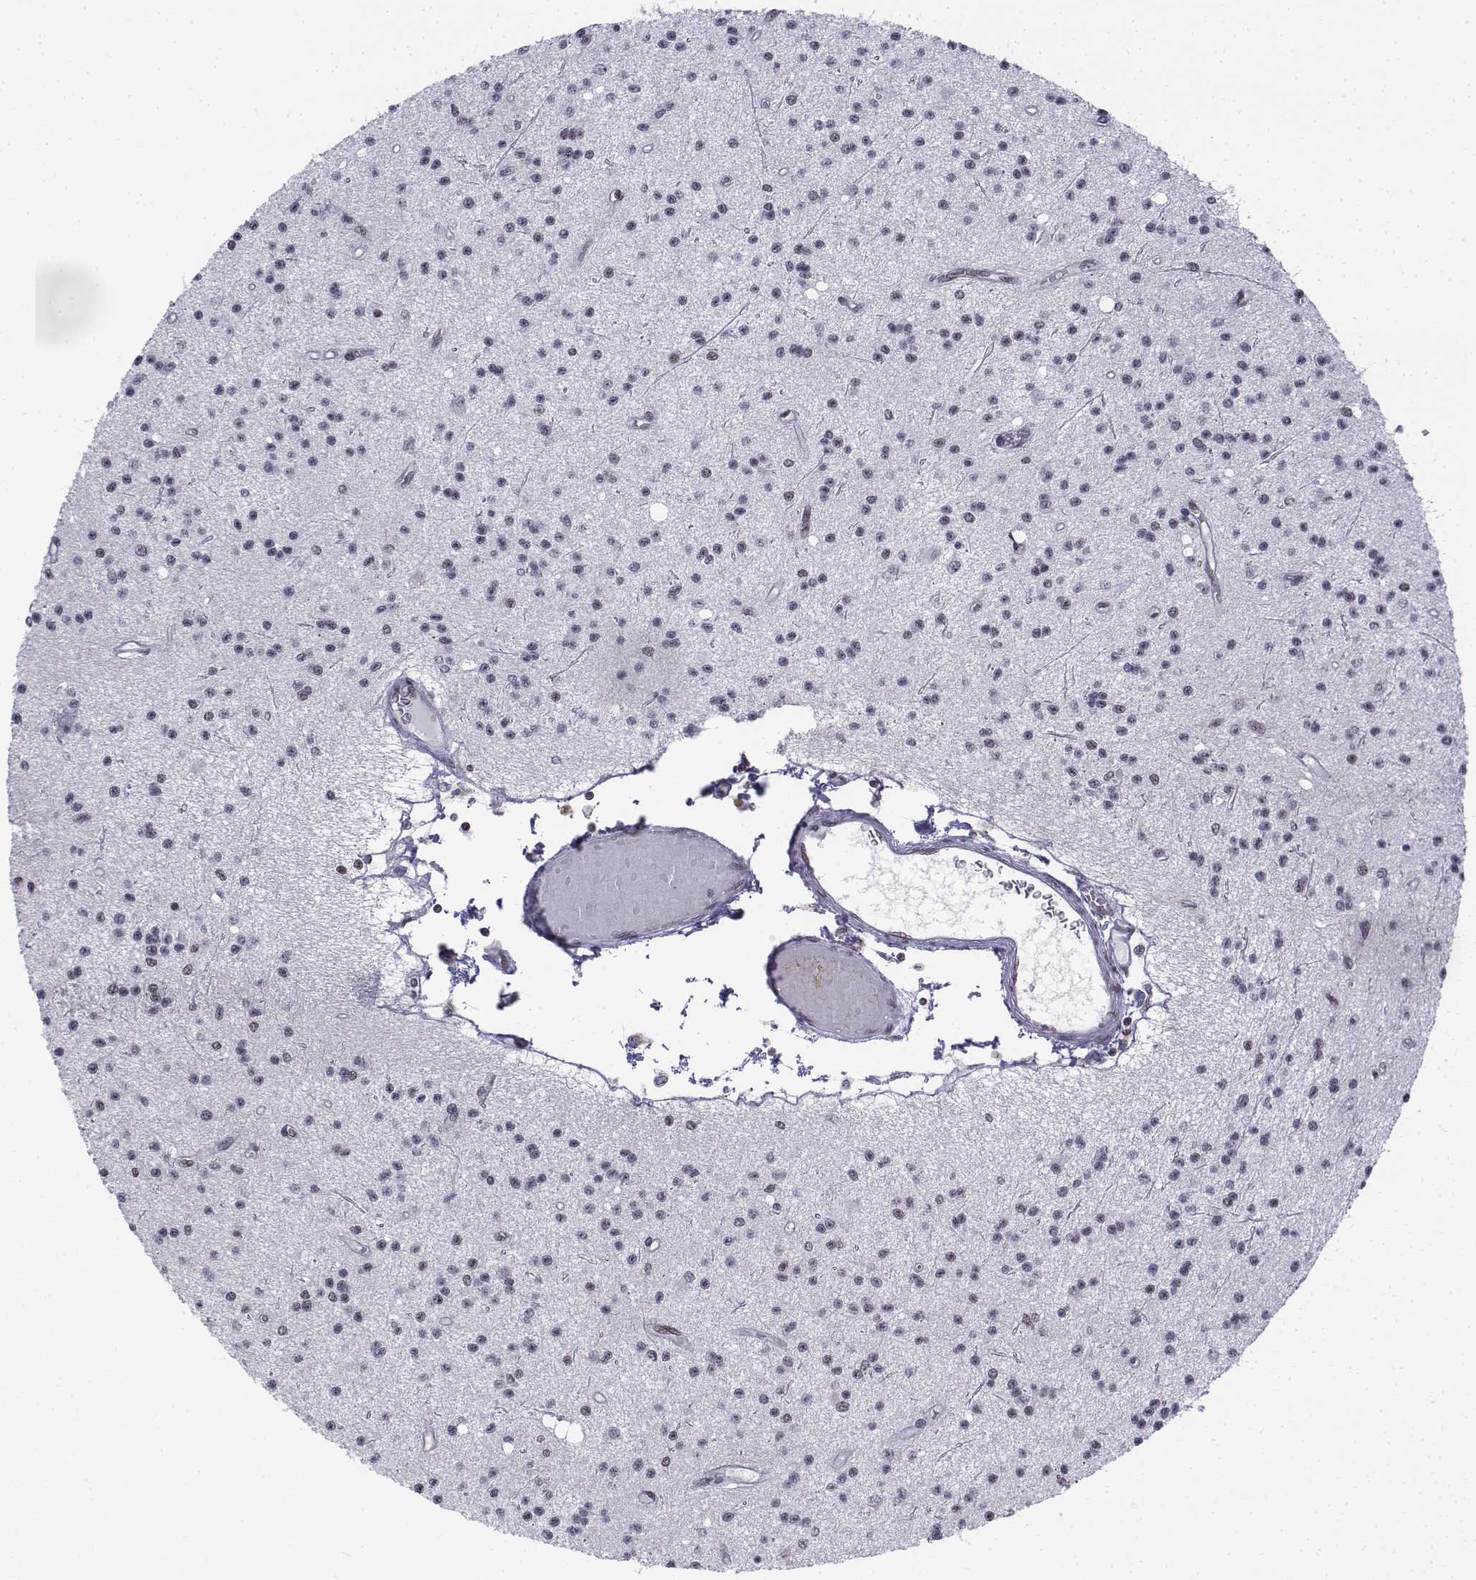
{"staining": {"intensity": "weak", "quantity": "25%-75%", "location": "nuclear"}, "tissue": "glioma", "cell_type": "Tumor cells", "image_type": "cancer", "snomed": [{"axis": "morphology", "description": "Glioma, malignant, Low grade"}, {"axis": "topography", "description": "Brain"}], "caption": "Protein staining exhibits weak nuclear staining in about 25%-75% of tumor cells in glioma.", "gene": "SETD1A", "patient": {"sex": "male", "age": 27}}